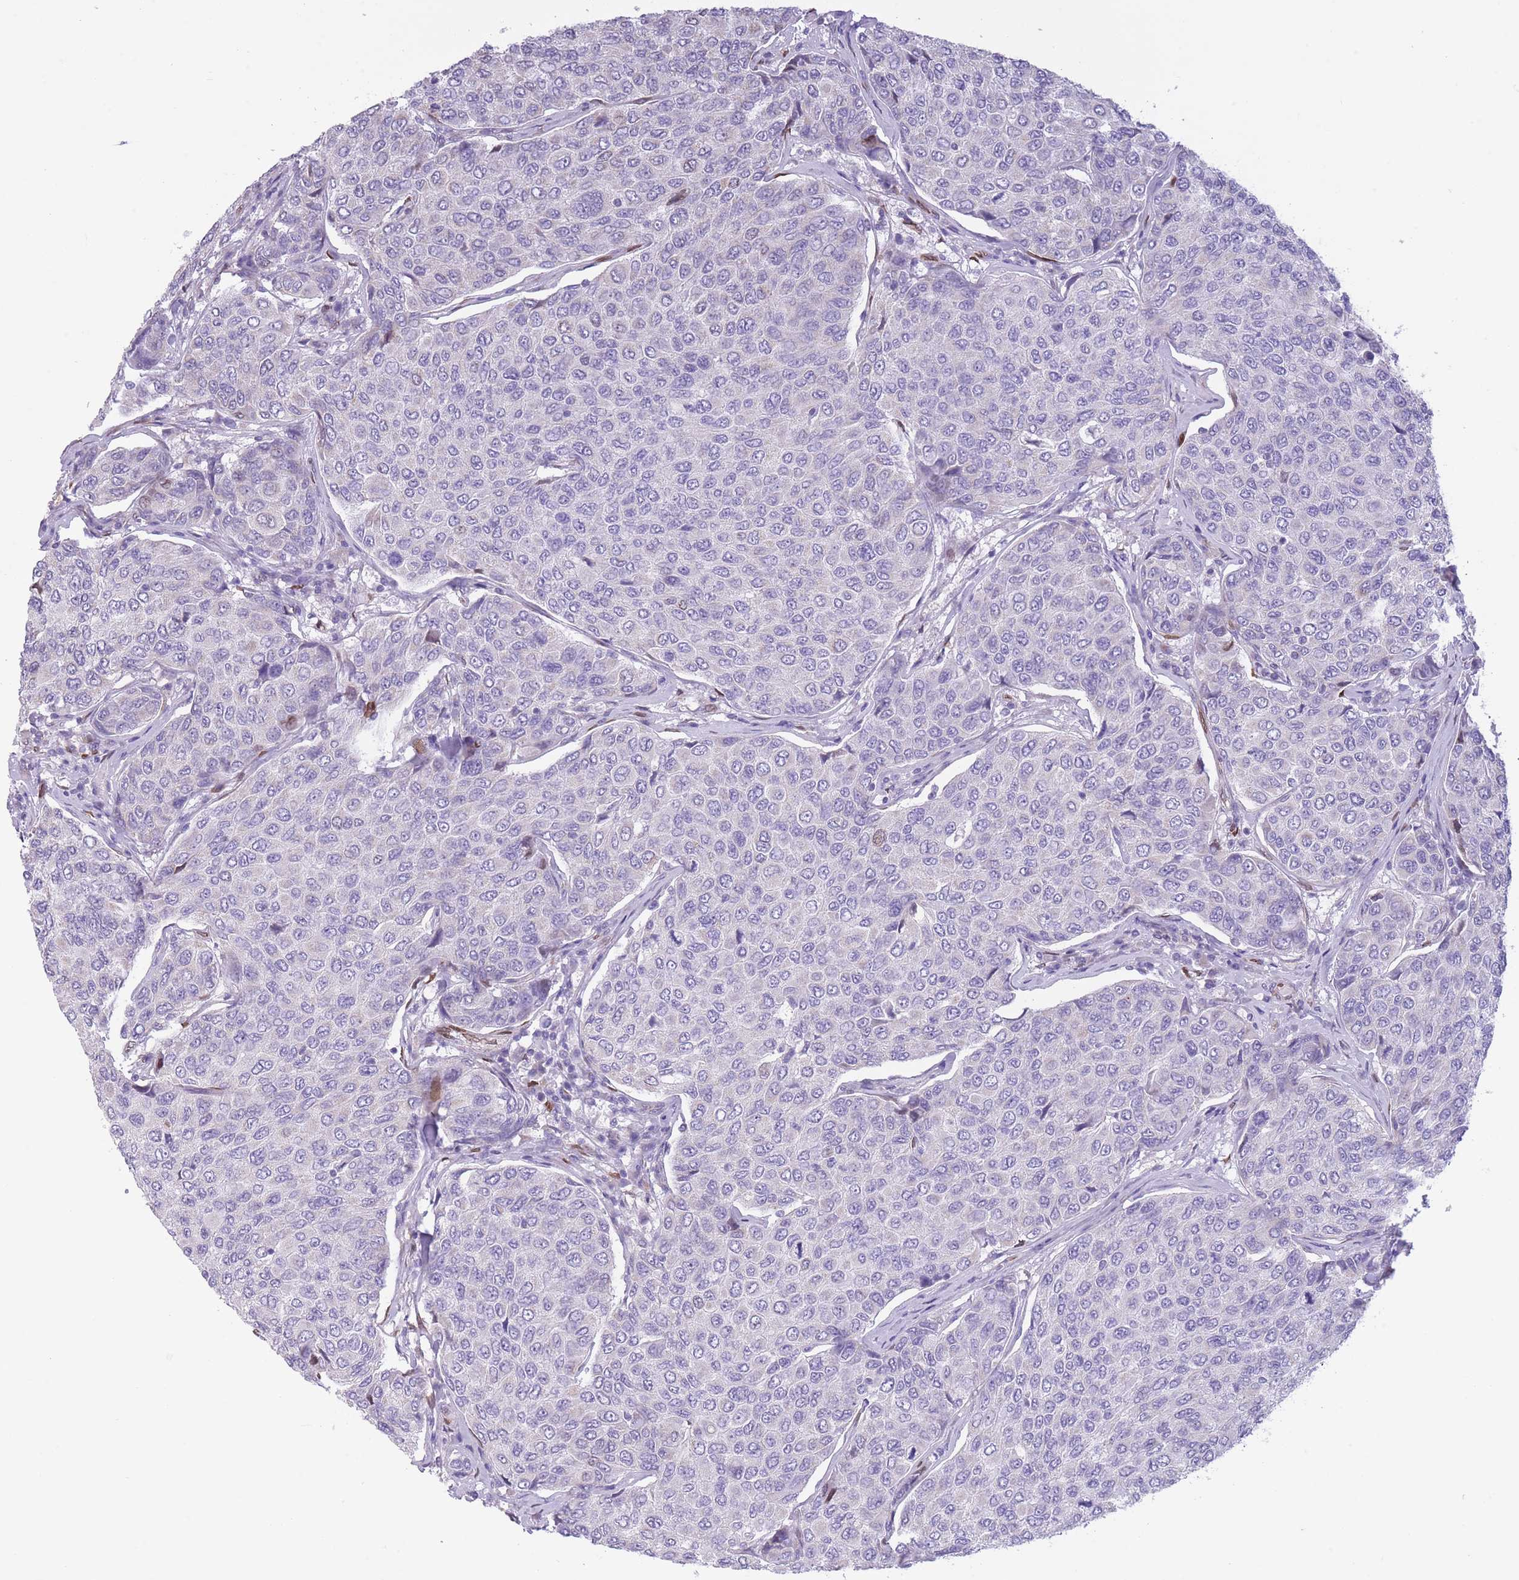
{"staining": {"intensity": "negative", "quantity": "none", "location": "none"}, "tissue": "breast cancer", "cell_type": "Tumor cells", "image_type": "cancer", "snomed": [{"axis": "morphology", "description": "Duct carcinoma"}, {"axis": "topography", "description": "Breast"}], "caption": "A micrograph of human breast cancer is negative for staining in tumor cells.", "gene": "PDHA1", "patient": {"sex": "female", "age": 55}}